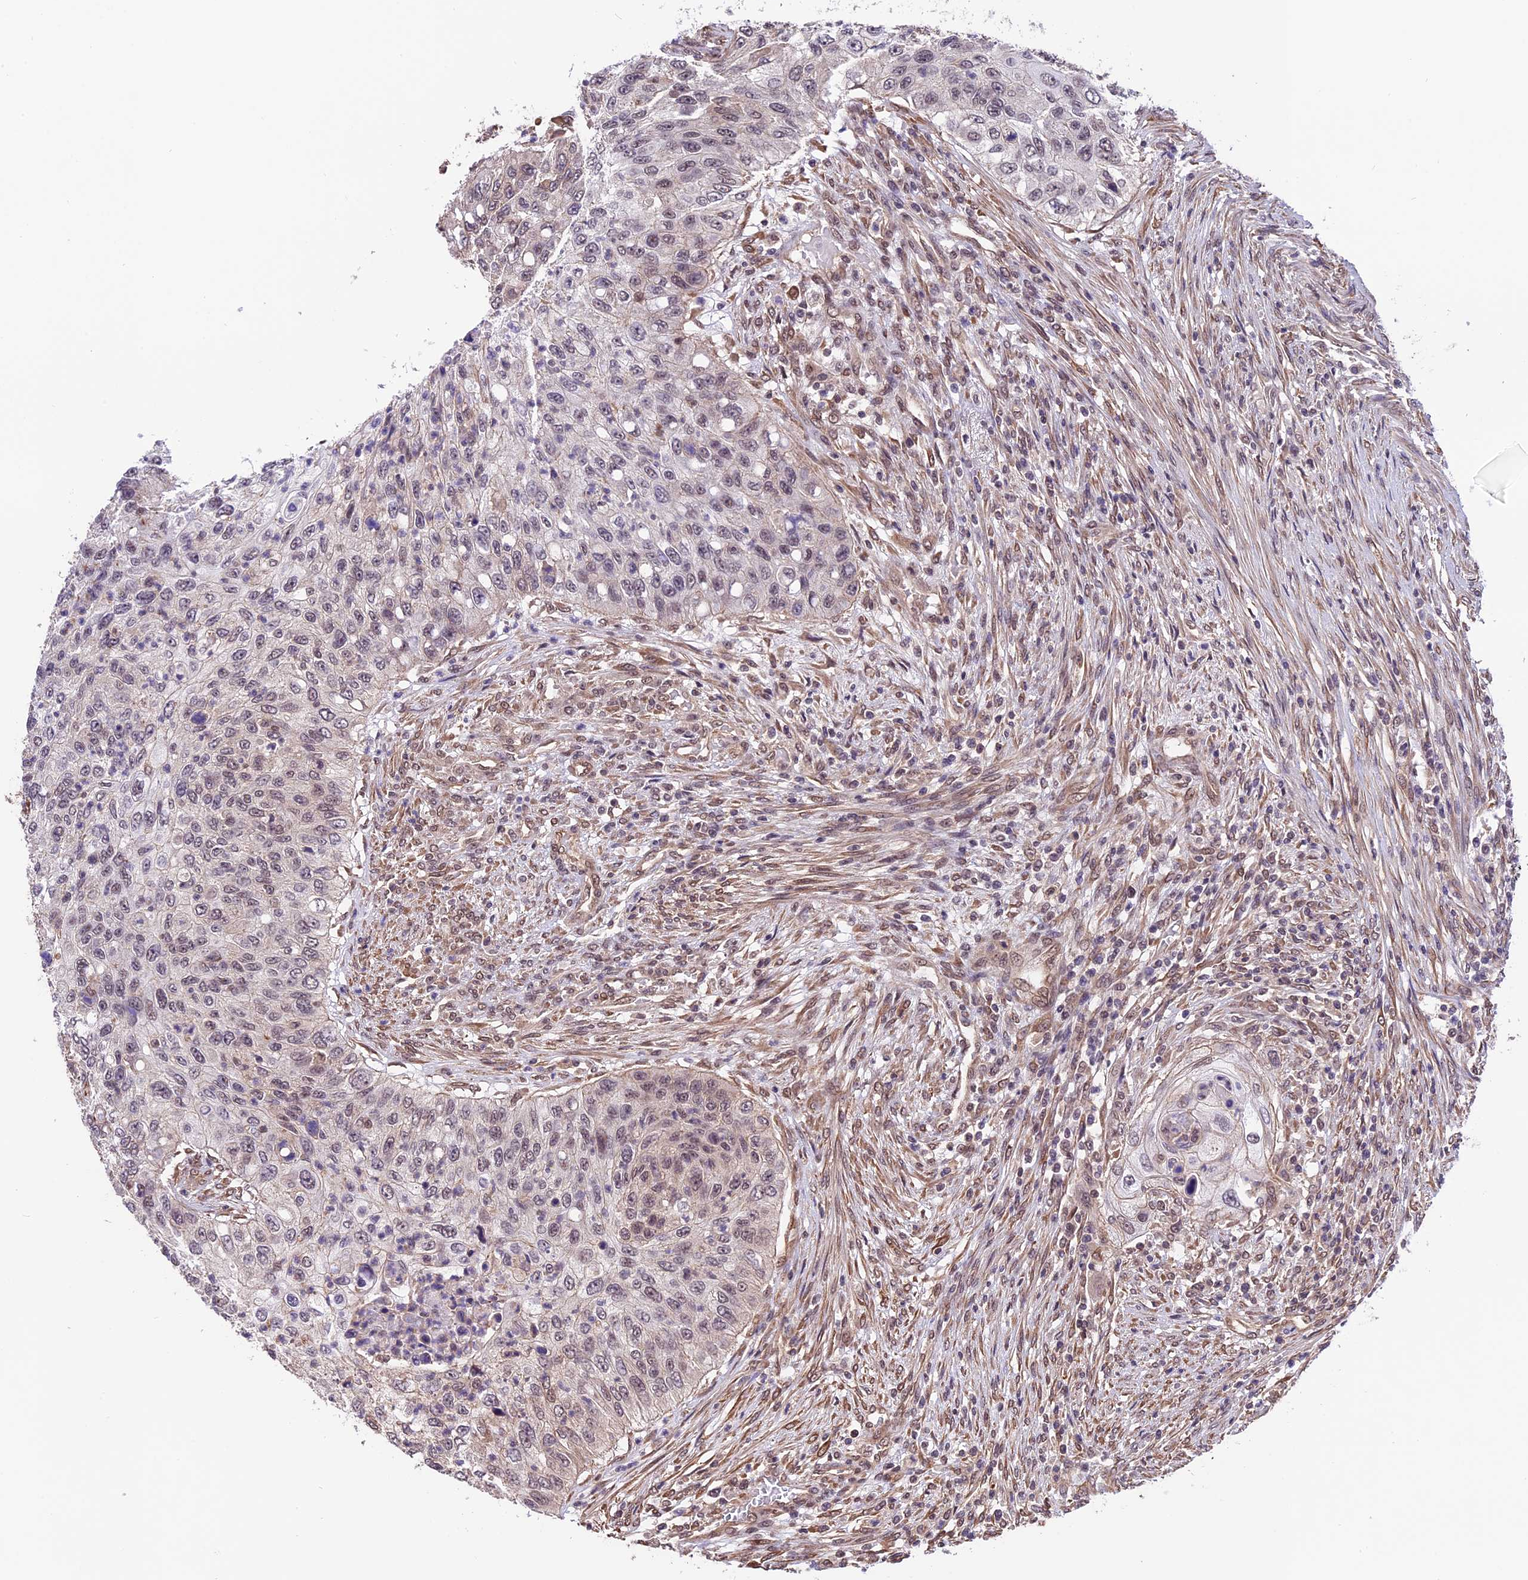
{"staining": {"intensity": "weak", "quantity": "<25%", "location": "nuclear"}, "tissue": "urothelial cancer", "cell_type": "Tumor cells", "image_type": "cancer", "snomed": [{"axis": "morphology", "description": "Urothelial carcinoma, High grade"}, {"axis": "topography", "description": "Urinary bladder"}], "caption": "Immunohistochemical staining of human urothelial cancer demonstrates no significant positivity in tumor cells.", "gene": "ZC3H4", "patient": {"sex": "female", "age": 60}}